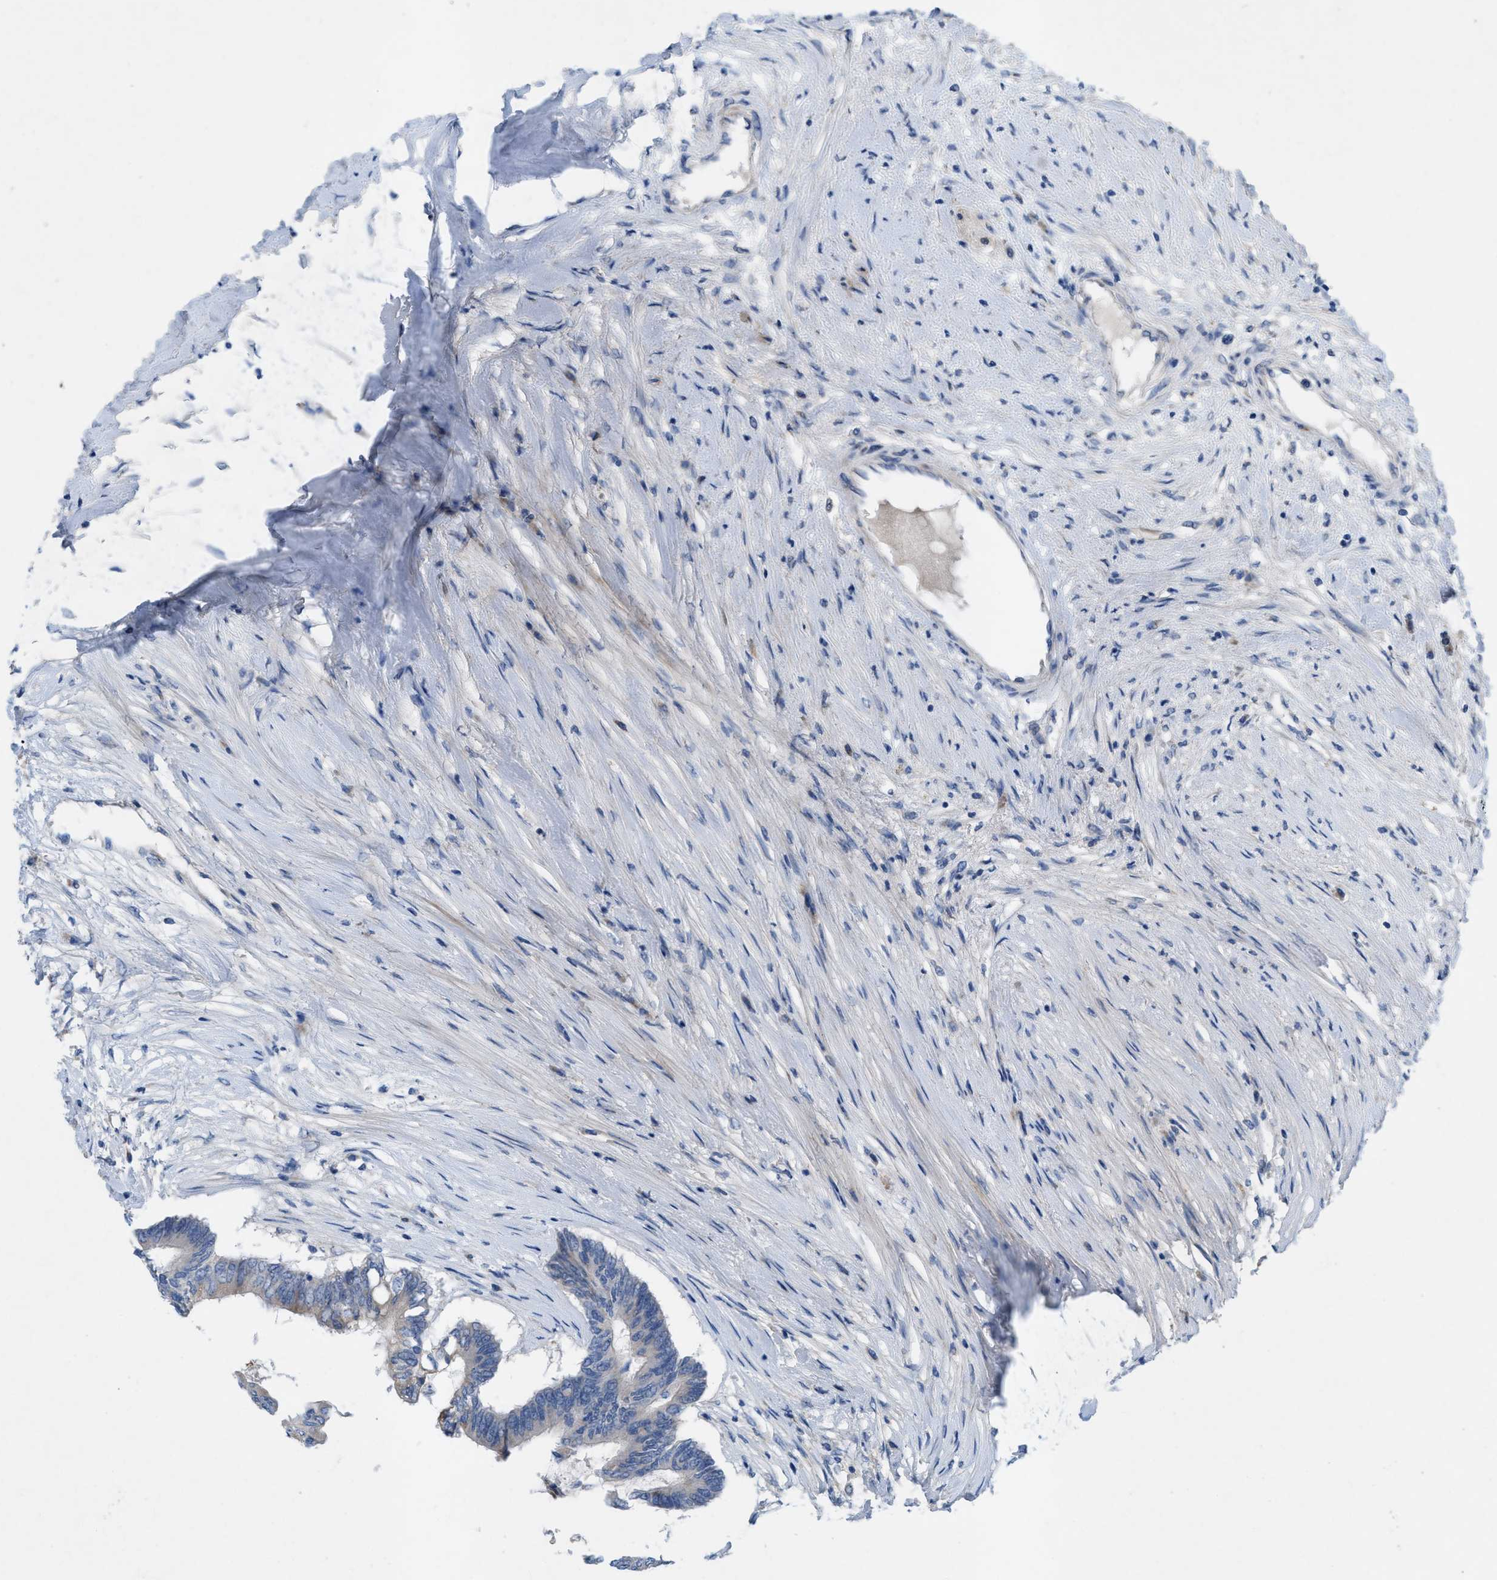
{"staining": {"intensity": "negative", "quantity": "none", "location": "none"}, "tissue": "colorectal cancer", "cell_type": "Tumor cells", "image_type": "cancer", "snomed": [{"axis": "morphology", "description": "Adenocarcinoma, NOS"}, {"axis": "topography", "description": "Rectum"}], "caption": "This is an IHC photomicrograph of adenocarcinoma (colorectal). There is no positivity in tumor cells.", "gene": "PLPPR5", "patient": {"sex": "male", "age": 63}}